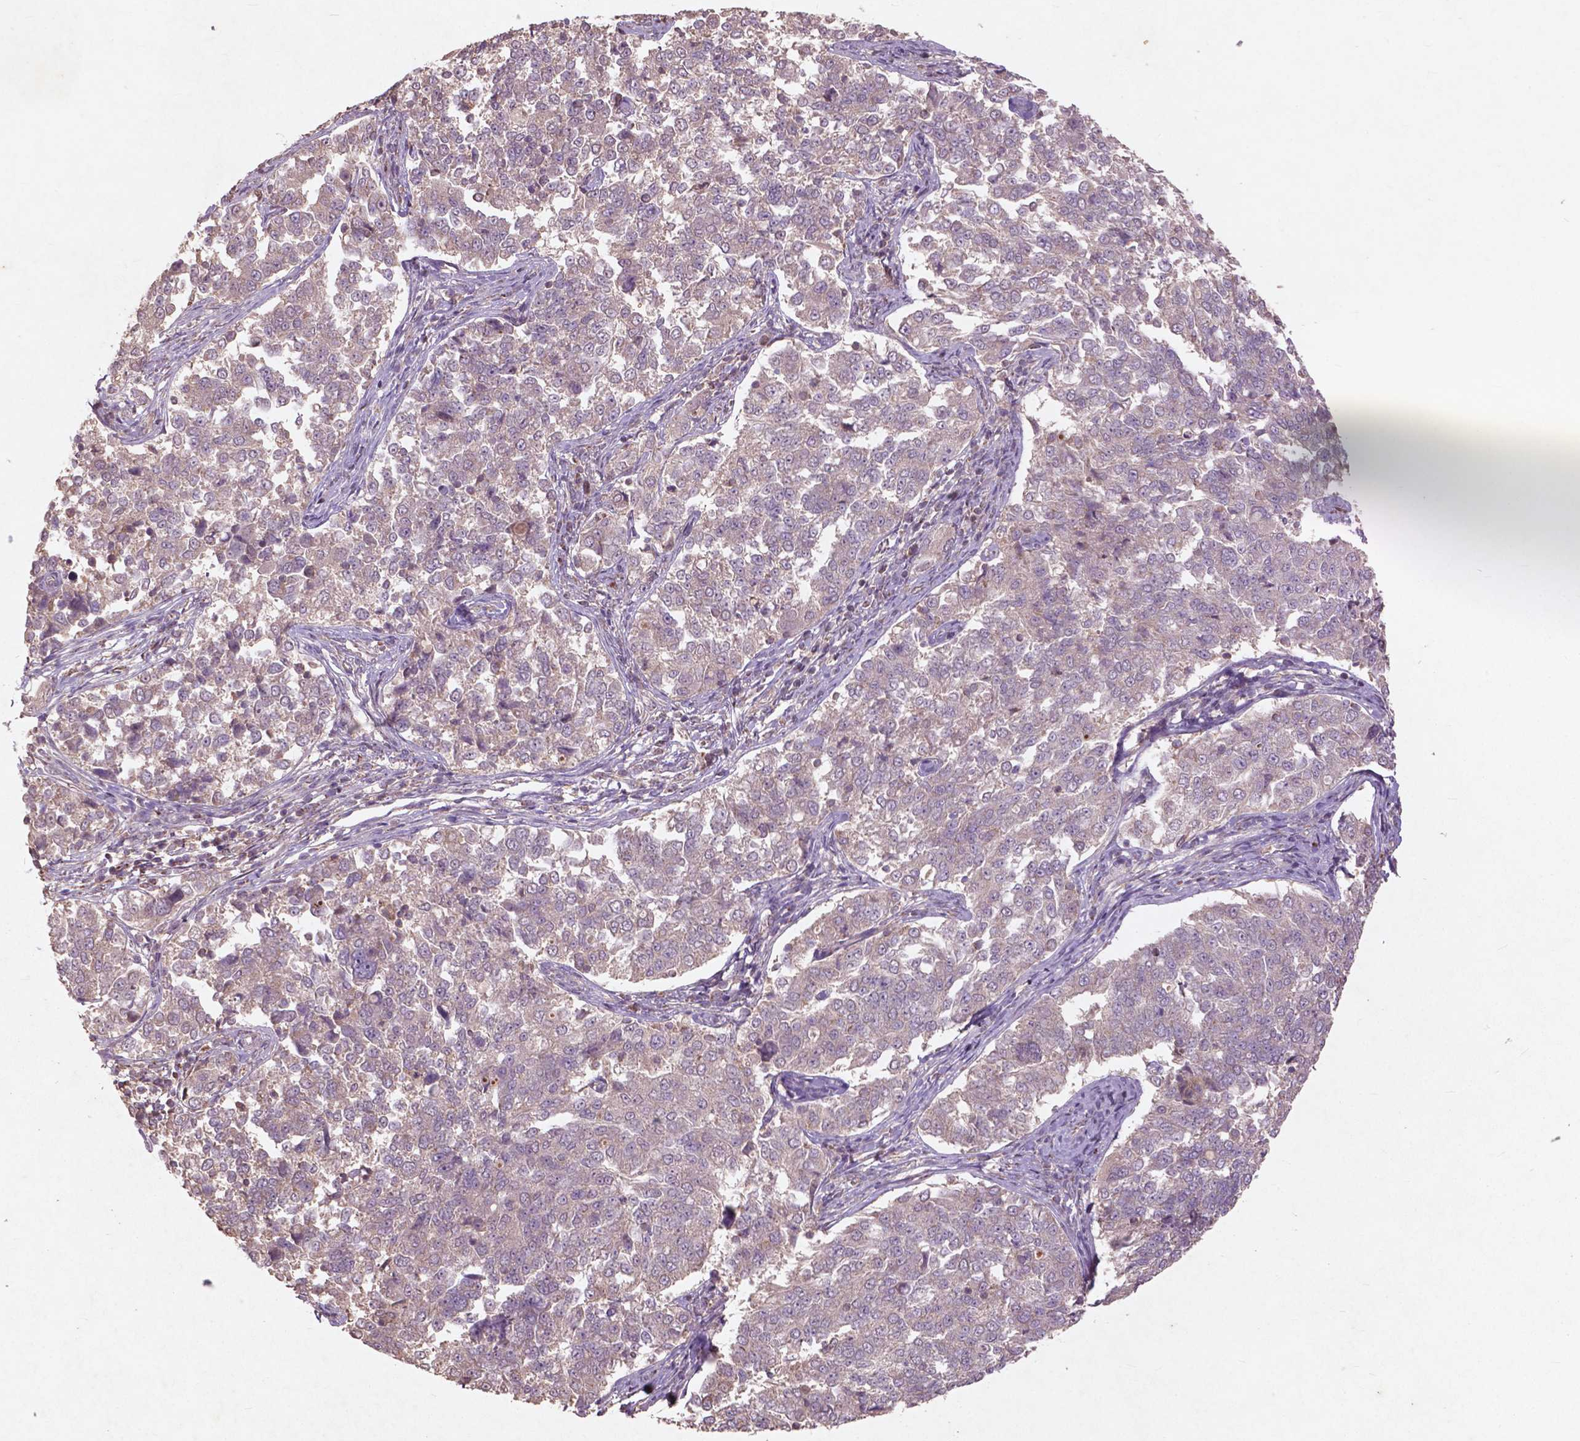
{"staining": {"intensity": "weak", "quantity": "<25%", "location": "cytoplasmic/membranous"}, "tissue": "endometrial cancer", "cell_type": "Tumor cells", "image_type": "cancer", "snomed": [{"axis": "morphology", "description": "Adenocarcinoma, NOS"}, {"axis": "topography", "description": "Endometrium"}], "caption": "Immunohistochemistry (IHC) micrograph of neoplastic tissue: endometrial adenocarcinoma stained with DAB (3,3'-diaminobenzidine) demonstrates no significant protein expression in tumor cells.", "gene": "ST6GALNAC5", "patient": {"sex": "female", "age": 43}}